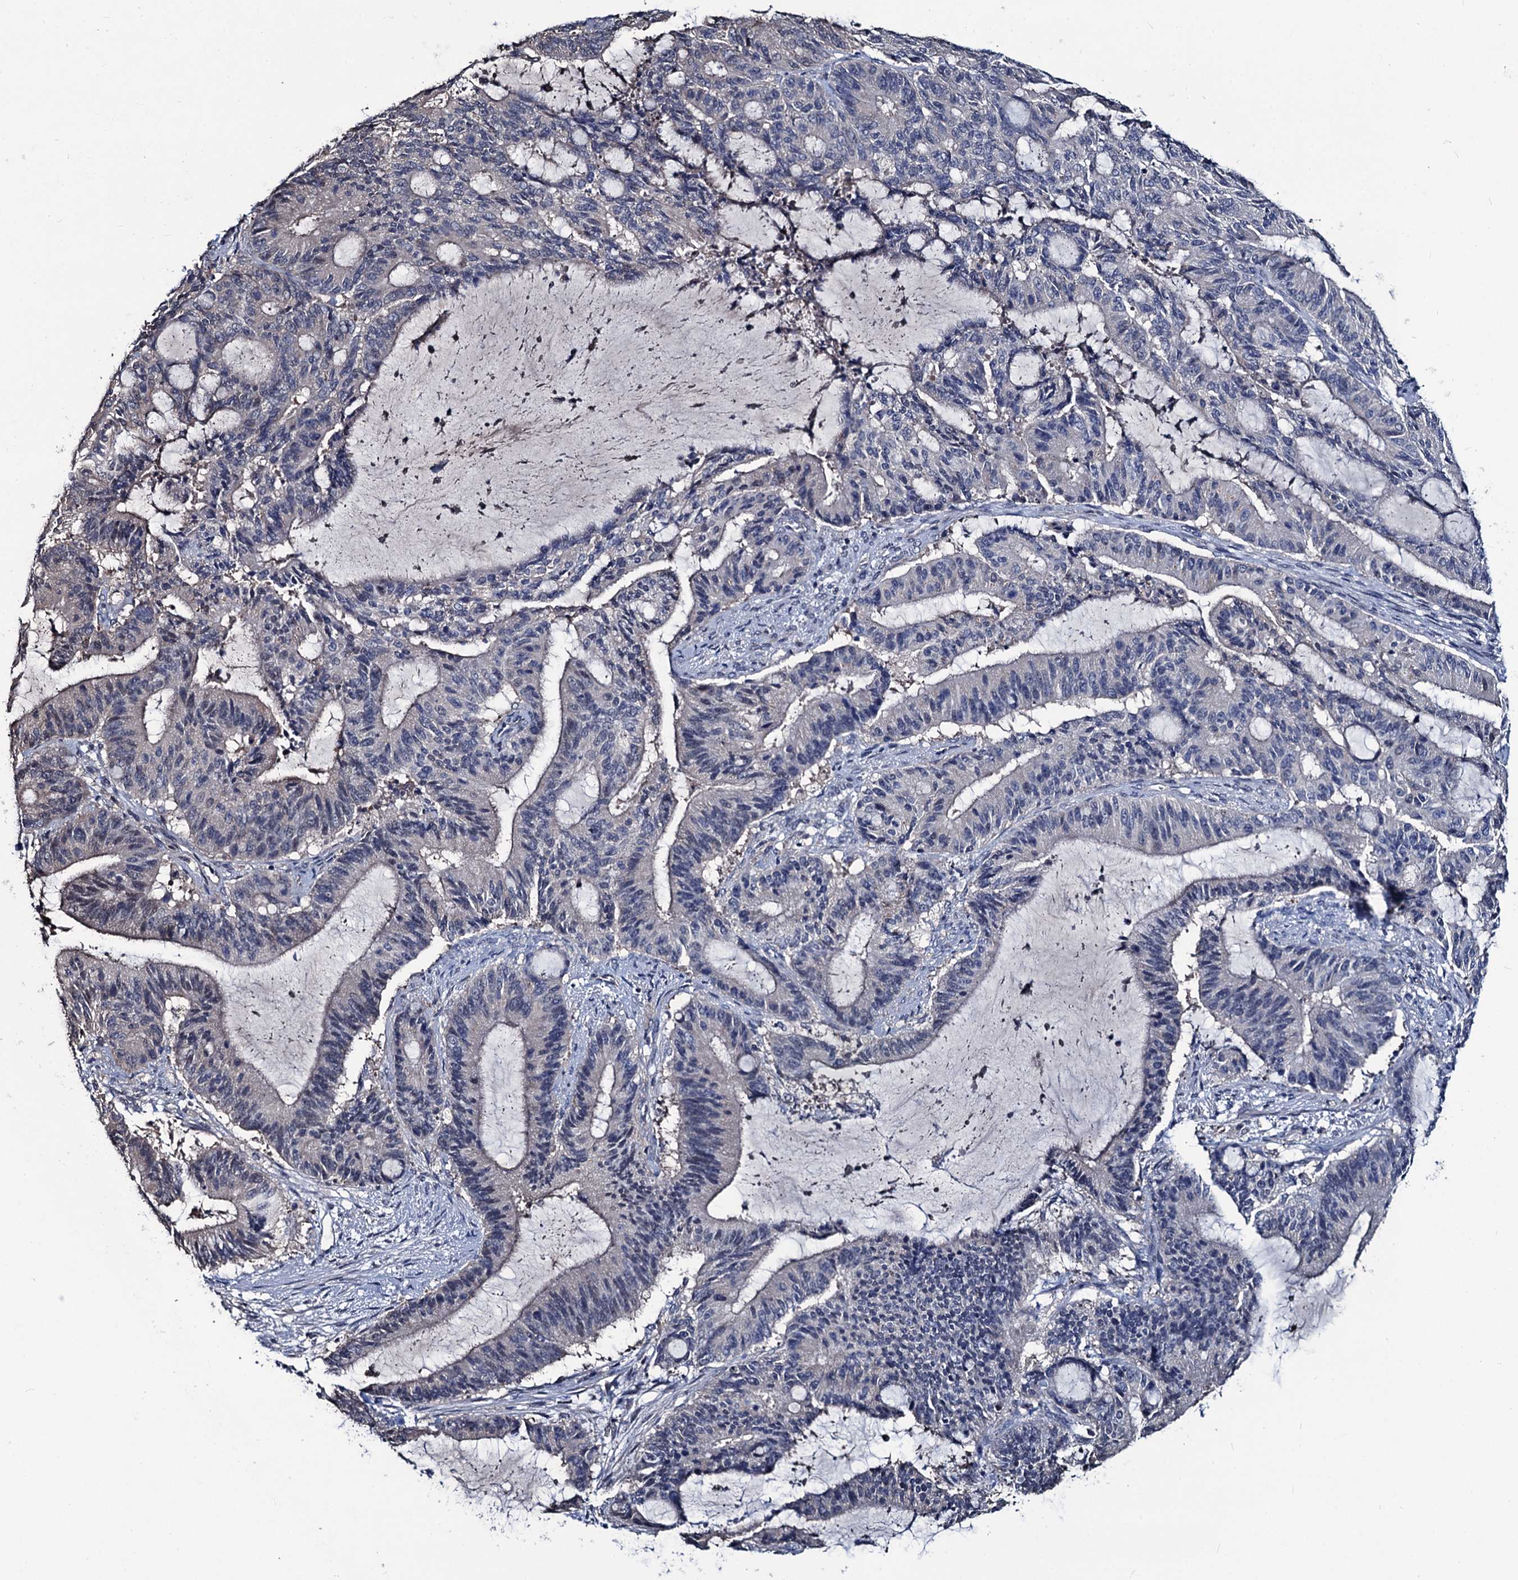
{"staining": {"intensity": "negative", "quantity": "none", "location": "none"}, "tissue": "liver cancer", "cell_type": "Tumor cells", "image_type": "cancer", "snomed": [{"axis": "morphology", "description": "Normal tissue, NOS"}, {"axis": "morphology", "description": "Cholangiocarcinoma"}, {"axis": "topography", "description": "Liver"}, {"axis": "topography", "description": "Peripheral nerve tissue"}], "caption": "DAB immunohistochemical staining of liver cancer demonstrates no significant expression in tumor cells. (DAB (3,3'-diaminobenzidine) immunohistochemistry (IHC) with hematoxylin counter stain).", "gene": "RTKN2", "patient": {"sex": "female", "age": 73}}